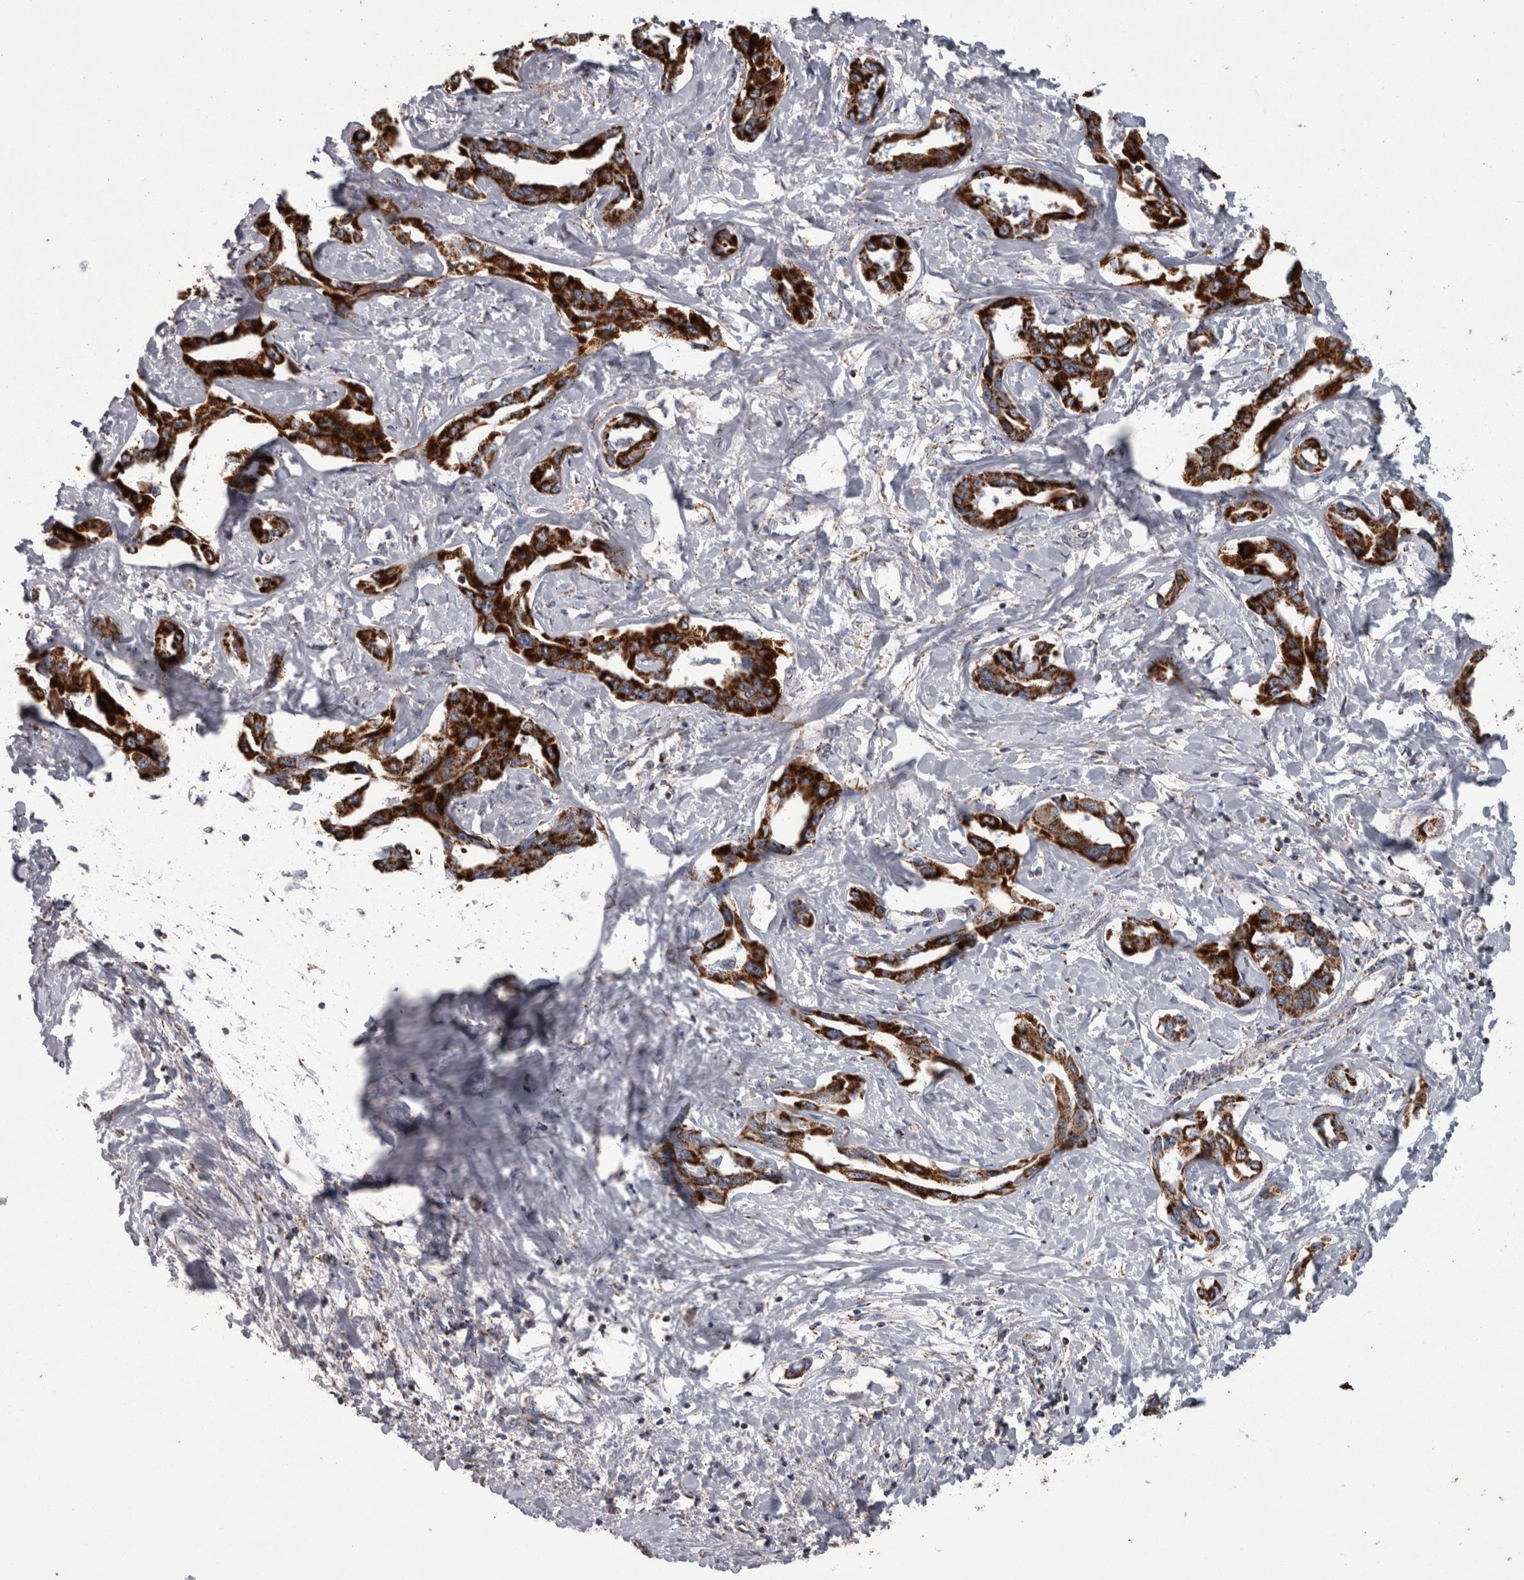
{"staining": {"intensity": "strong", "quantity": ">75%", "location": "cytoplasmic/membranous"}, "tissue": "liver cancer", "cell_type": "Tumor cells", "image_type": "cancer", "snomed": [{"axis": "morphology", "description": "Cholangiocarcinoma"}, {"axis": "topography", "description": "Liver"}], "caption": "Tumor cells display strong cytoplasmic/membranous positivity in about >75% of cells in cholangiocarcinoma (liver). (DAB IHC, brown staining for protein, blue staining for nuclei).", "gene": "MDH2", "patient": {"sex": "male", "age": 59}}